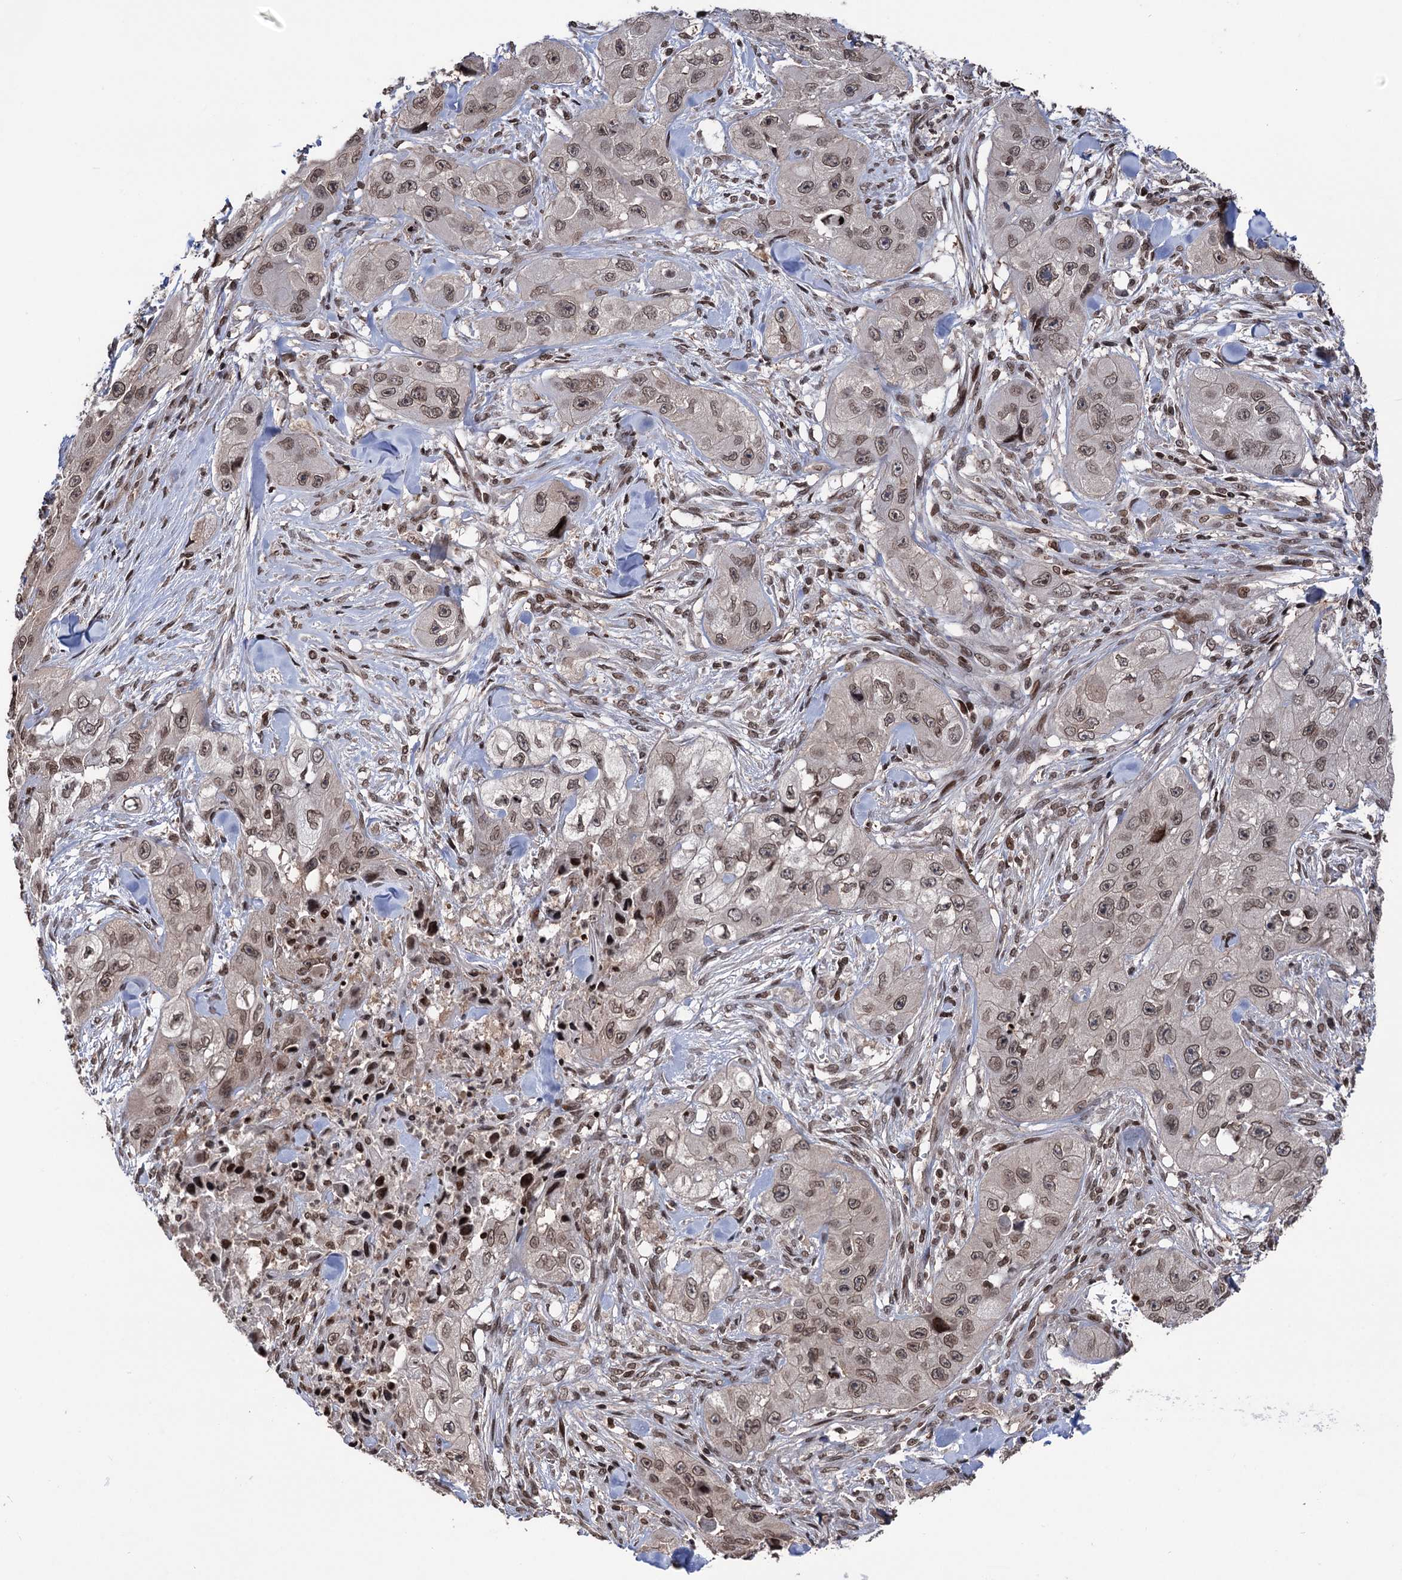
{"staining": {"intensity": "moderate", "quantity": ">75%", "location": "nuclear"}, "tissue": "skin cancer", "cell_type": "Tumor cells", "image_type": "cancer", "snomed": [{"axis": "morphology", "description": "Squamous cell carcinoma, NOS"}, {"axis": "topography", "description": "Skin"}, {"axis": "topography", "description": "Subcutis"}], "caption": "Skin cancer stained for a protein demonstrates moderate nuclear positivity in tumor cells.", "gene": "CCDC77", "patient": {"sex": "male", "age": 73}}